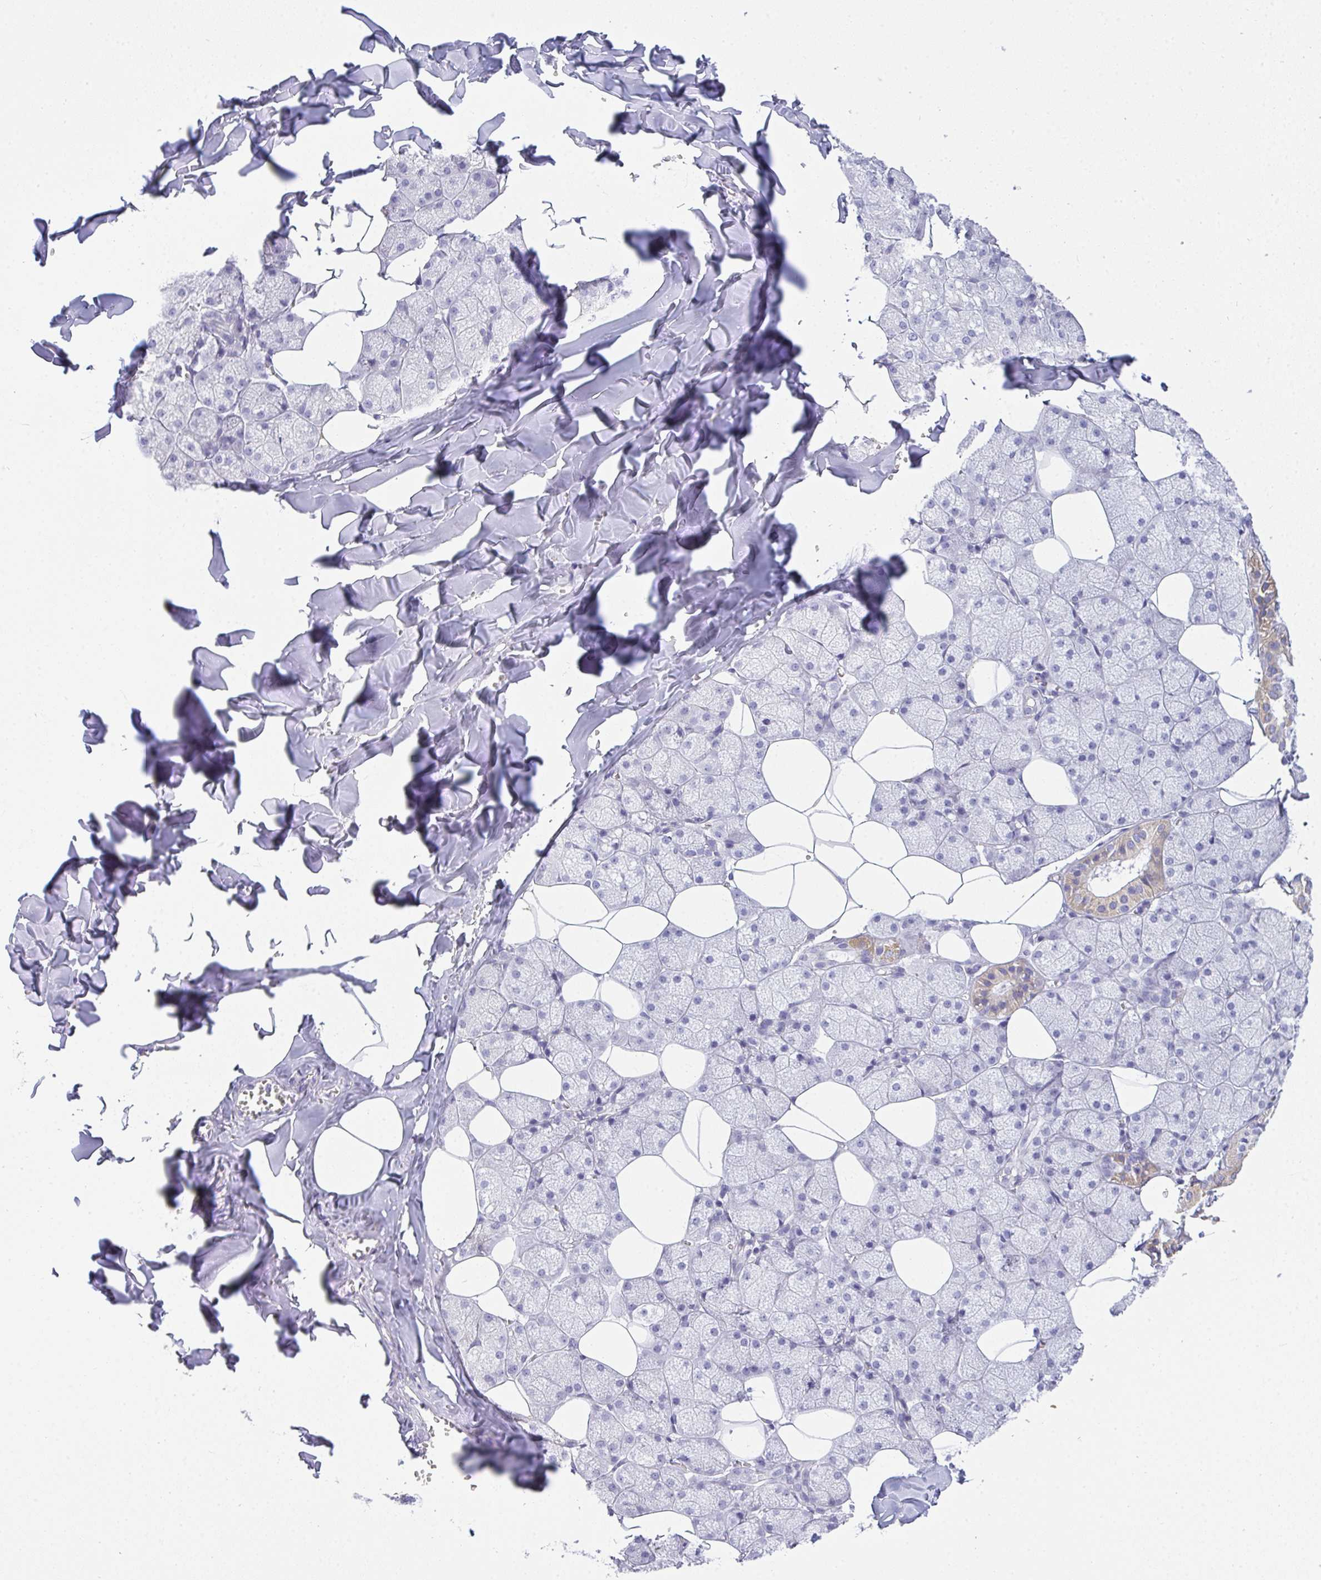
{"staining": {"intensity": "moderate", "quantity": "<25%", "location": "cytoplasmic/membranous"}, "tissue": "salivary gland", "cell_type": "Glandular cells", "image_type": "normal", "snomed": [{"axis": "morphology", "description": "Normal tissue, NOS"}, {"axis": "topography", "description": "Salivary gland"}, {"axis": "topography", "description": "Peripheral nerve tissue"}], "caption": "Benign salivary gland displays moderate cytoplasmic/membranous positivity in about <25% of glandular cells, visualized by immunohistochemistry.", "gene": "GSDMB", "patient": {"sex": "male", "age": 38}}